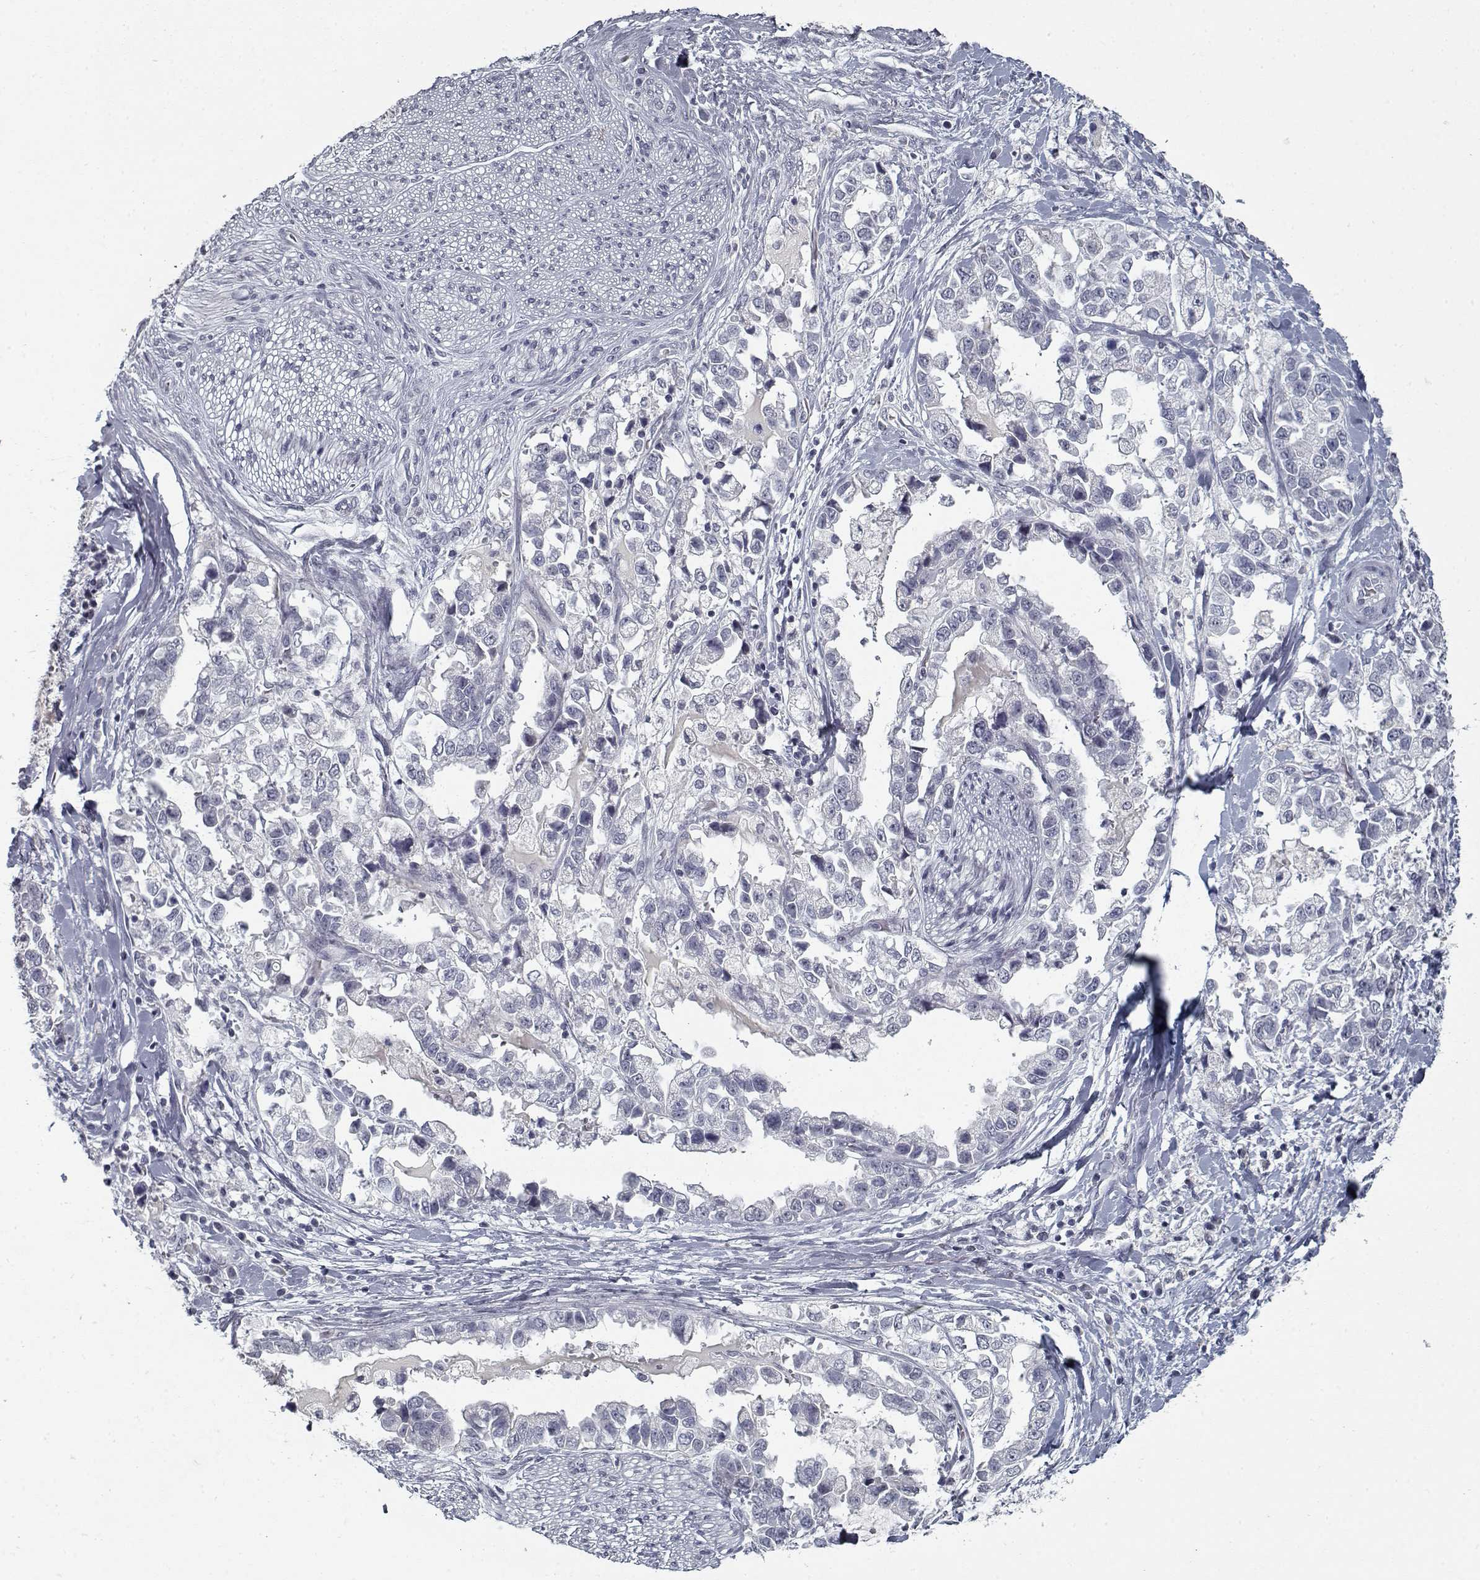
{"staining": {"intensity": "negative", "quantity": "none", "location": "none"}, "tissue": "stomach cancer", "cell_type": "Tumor cells", "image_type": "cancer", "snomed": [{"axis": "morphology", "description": "Adenocarcinoma, NOS"}, {"axis": "topography", "description": "Stomach"}], "caption": "Tumor cells are negative for brown protein staining in stomach cancer.", "gene": "GAD2", "patient": {"sex": "male", "age": 59}}